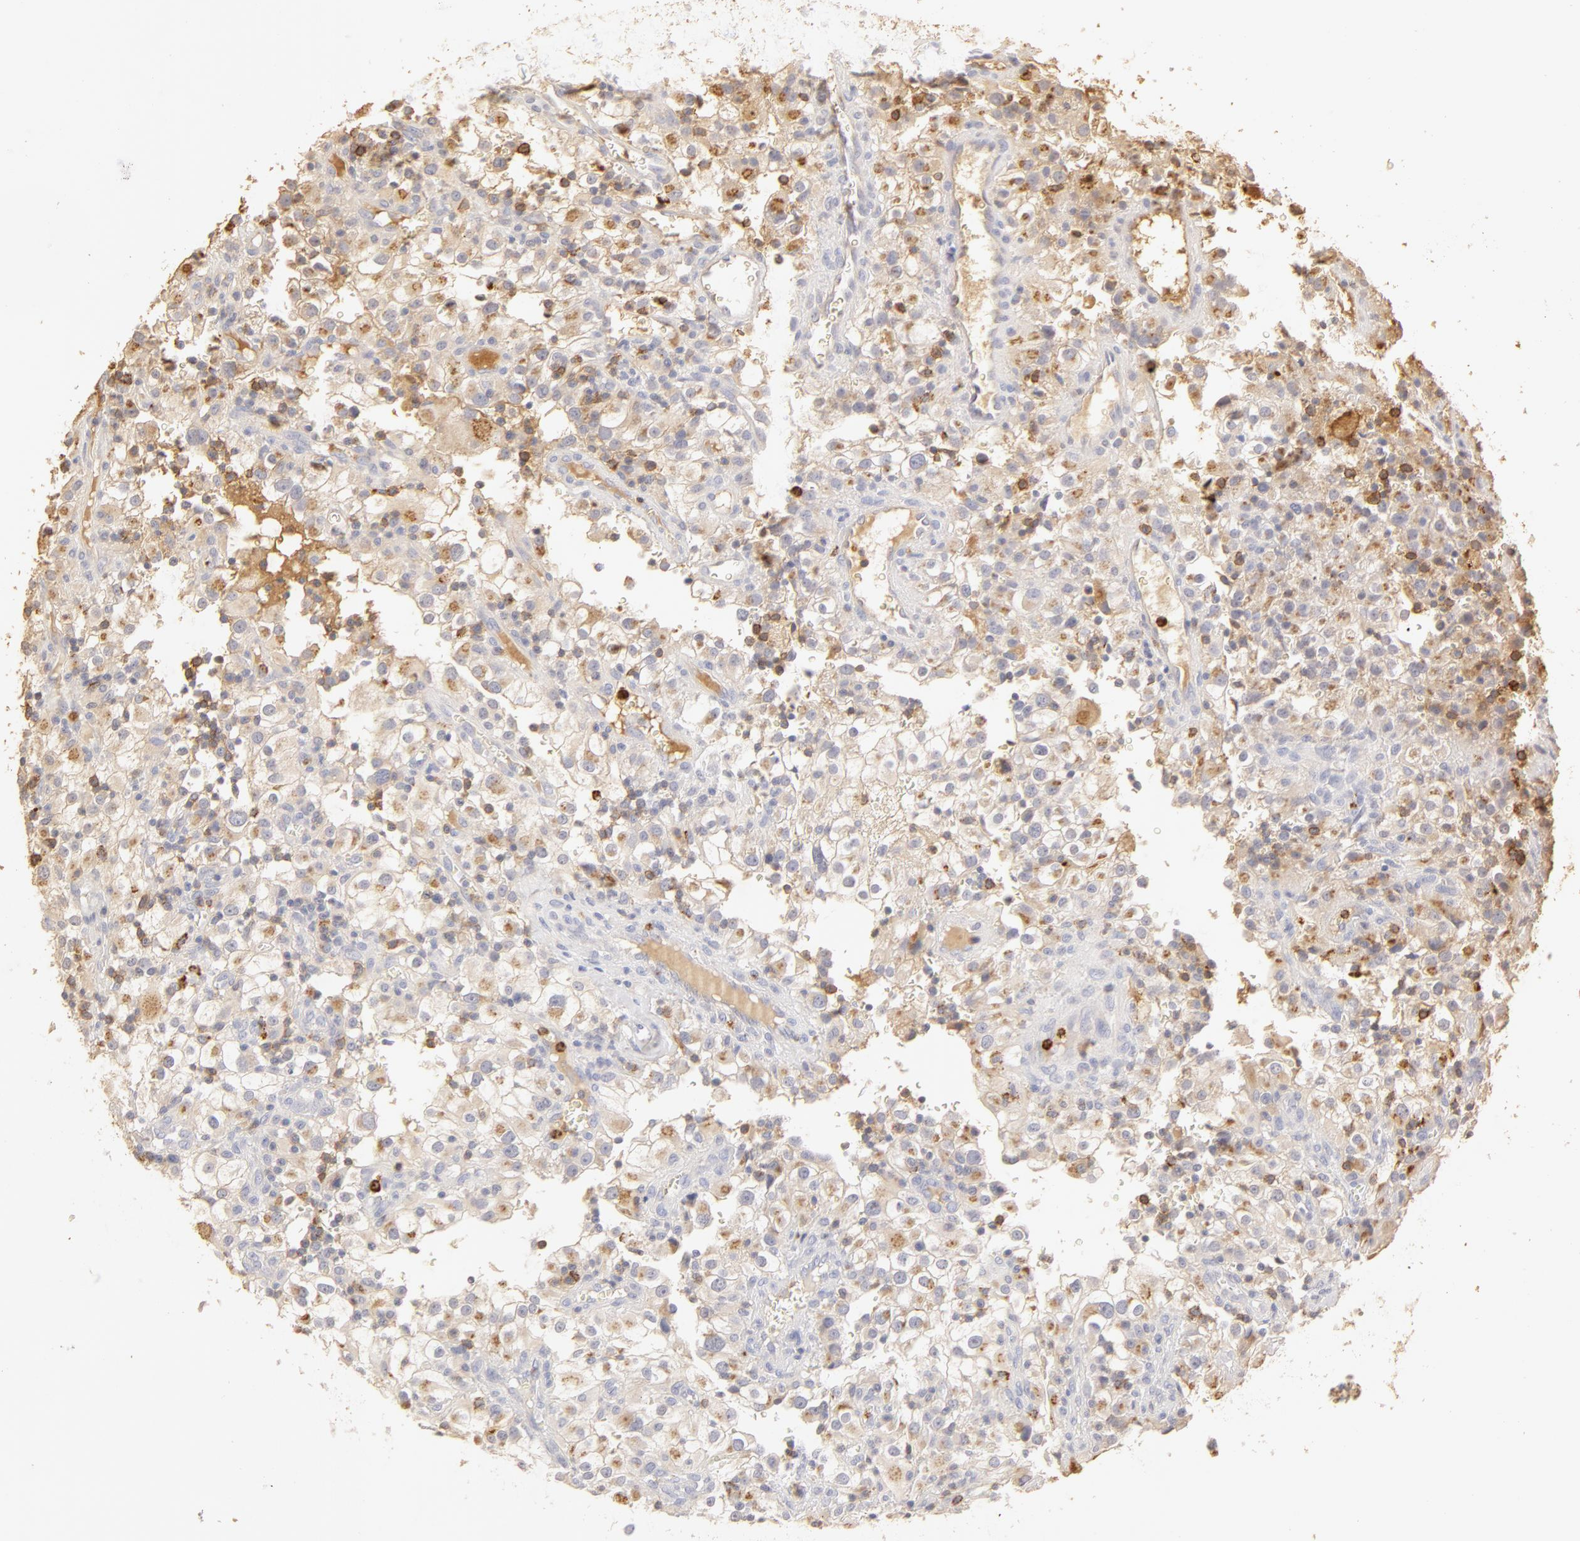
{"staining": {"intensity": "weak", "quantity": "<25%", "location": "cytoplasmic/membranous"}, "tissue": "renal cancer", "cell_type": "Tumor cells", "image_type": "cancer", "snomed": [{"axis": "morphology", "description": "Adenocarcinoma, NOS"}, {"axis": "topography", "description": "Kidney"}], "caption": "Tumor cells show no significant protein staining in adenocarcinoma (renal). Brightfield microscopy of immunohistochemistry stained with DAB (brown) and hematoxylin (blue), captured at high magnification.", "gene": "C1R", "patient": {"sex": "female", "age": 52}}